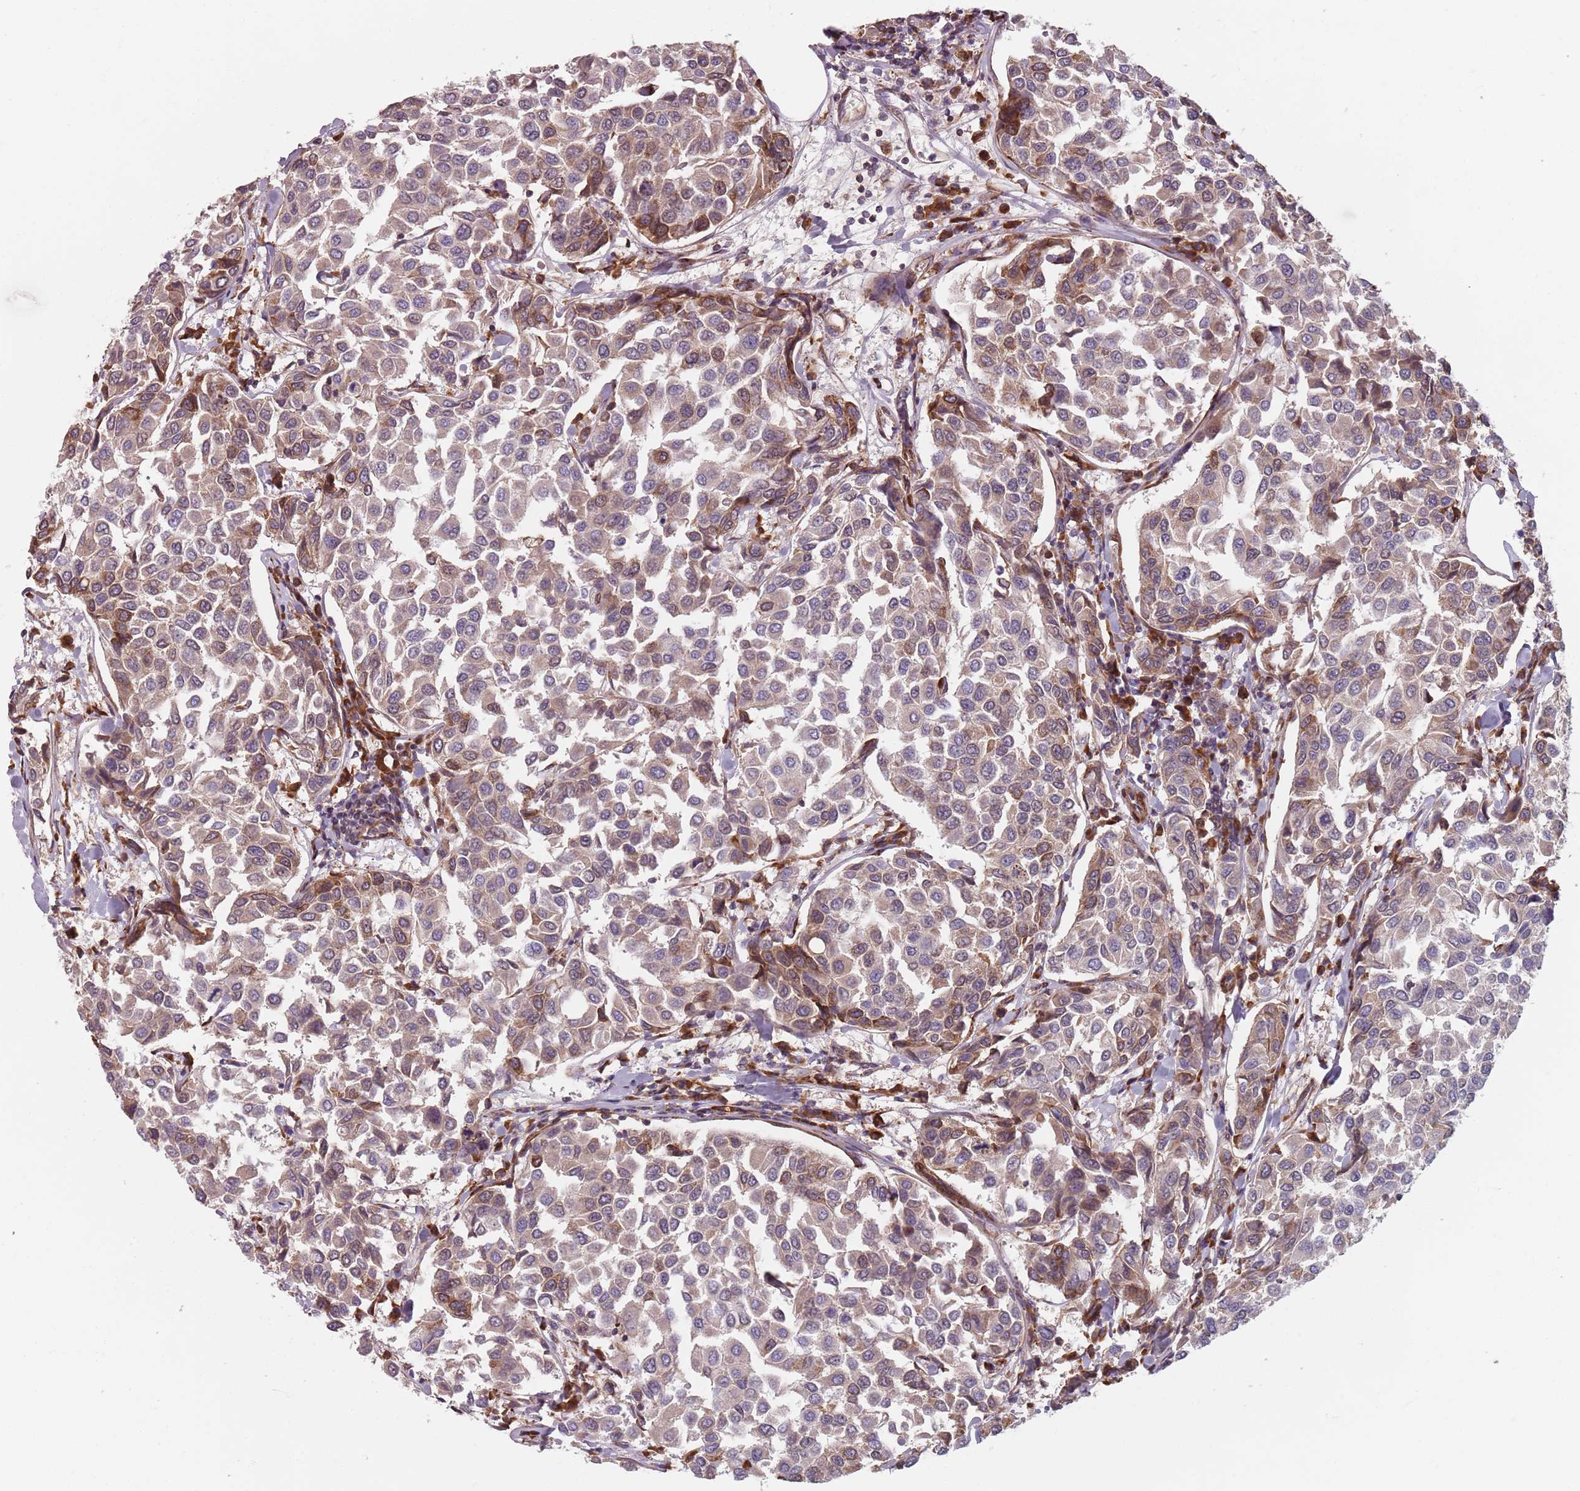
{"staining": {"intensity": "weak", "quantity": ">75%", "location": "cytoplasmic/membranous"}, "tissue": "breast cancer", "cell_type": "Tumor cells", "image_type": "cancer", "snomed": [{"axis": "morphology", "description": "Duct carcinoma"}, {"axis": "topography", "description": "Breast"}], "caption": "Weak cytoplasmic/membranous protein expression is seen in about >75% of tumor cells in breast invasive ductal carcinoma. (DAB = brown stain, brightfield microscopy at high magnification).", "gene": "NOTCH3", "patient": {"sex": "female", "age": 55}}